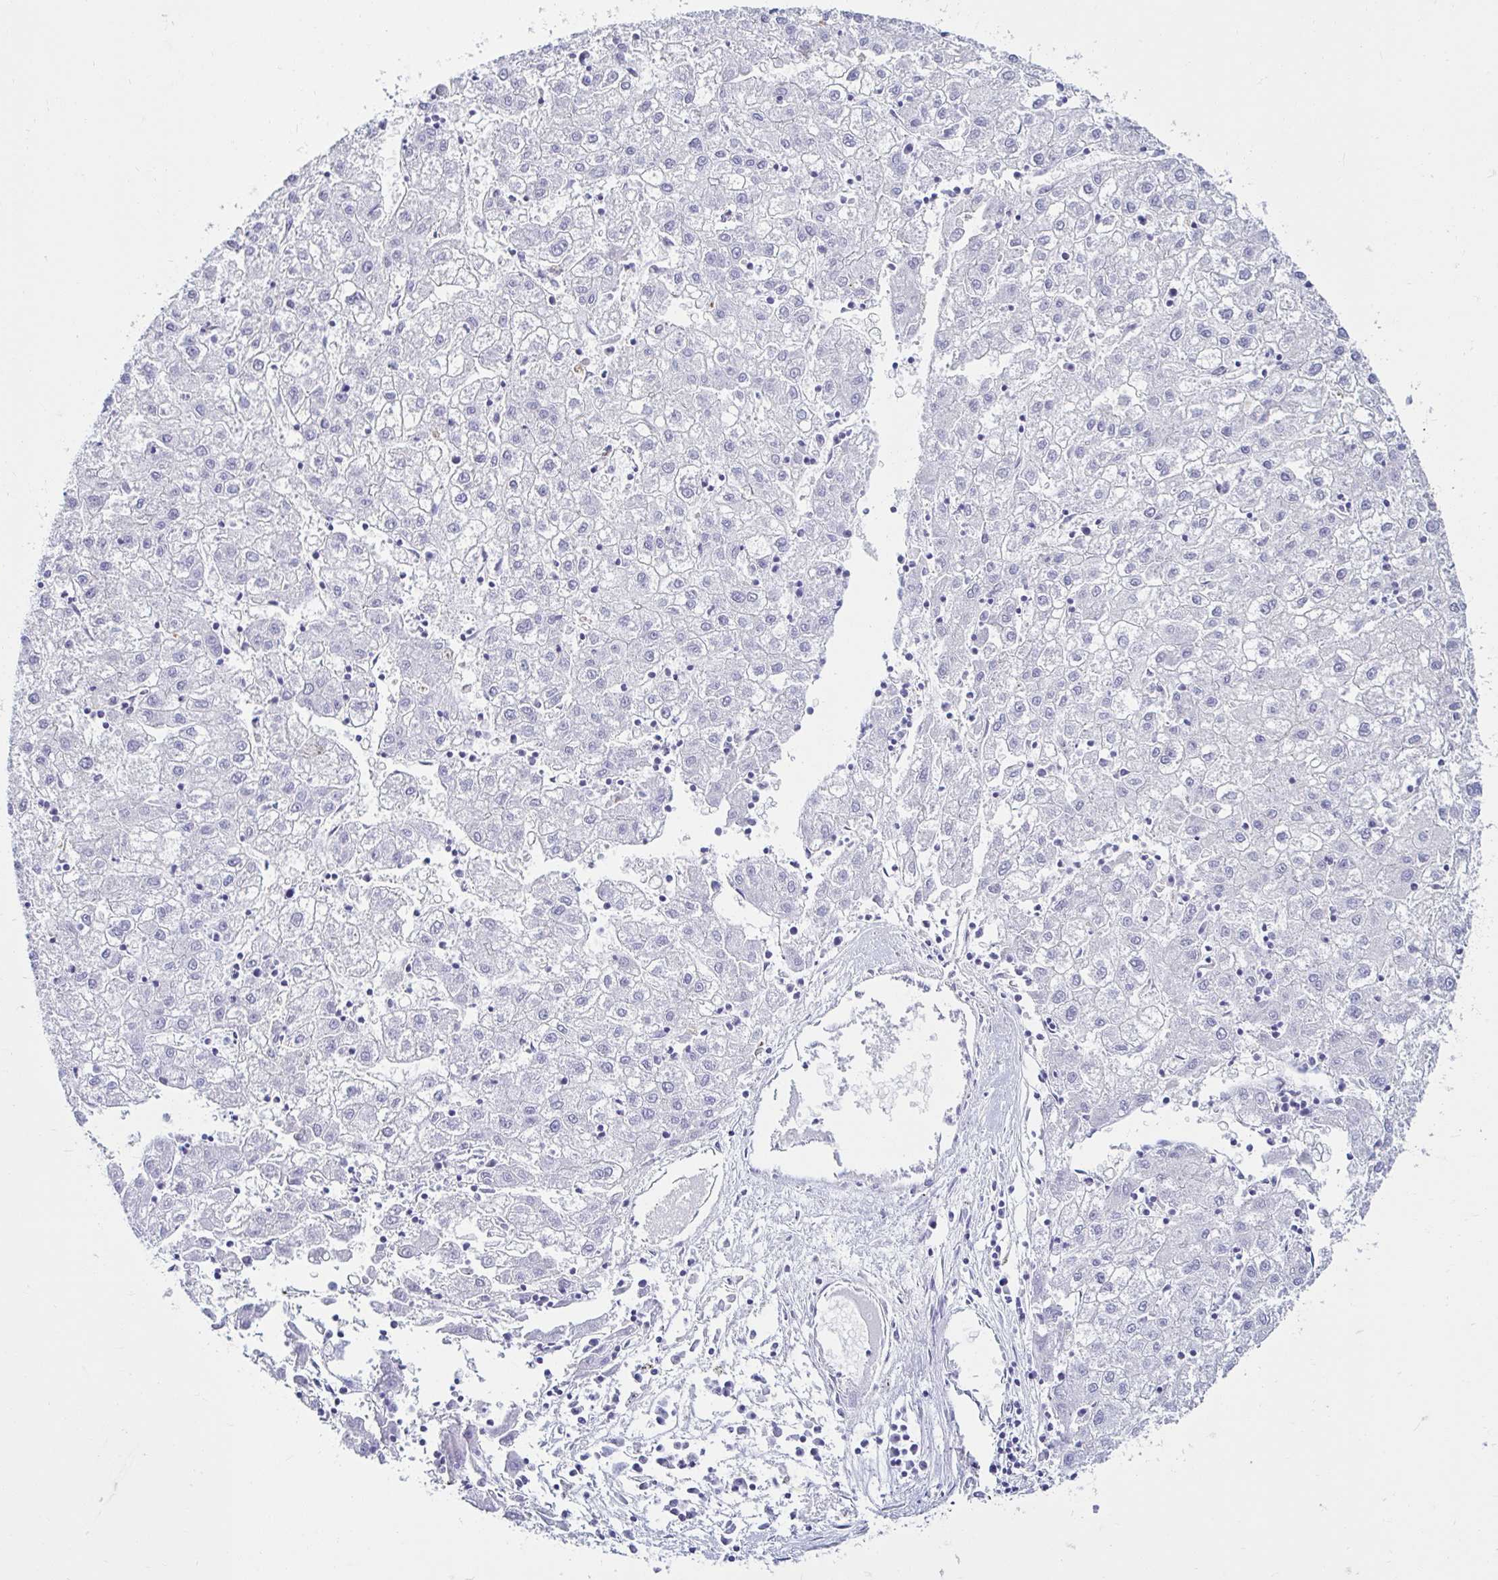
{"staining": {"intensity": "negative", "quantity": "none", "location": "none"}, "tissue": "renal cancer", "cell_type": "Tumor cells", "image_type": "cancer", "snomed": [{"axis": "morphology", "description": "Adenocarcinoma, NOS"}, {"axis": "topography", "description": "Kidney"}], "caption": "An immunohistochemistry image of renal cancer is shown. There is no staining in tumor cells of renal cancer. (IHC, brightfield microscopy, high magnification).", "gene": "ANKRD62", "patient": {"sex": "female", "age": 69}}